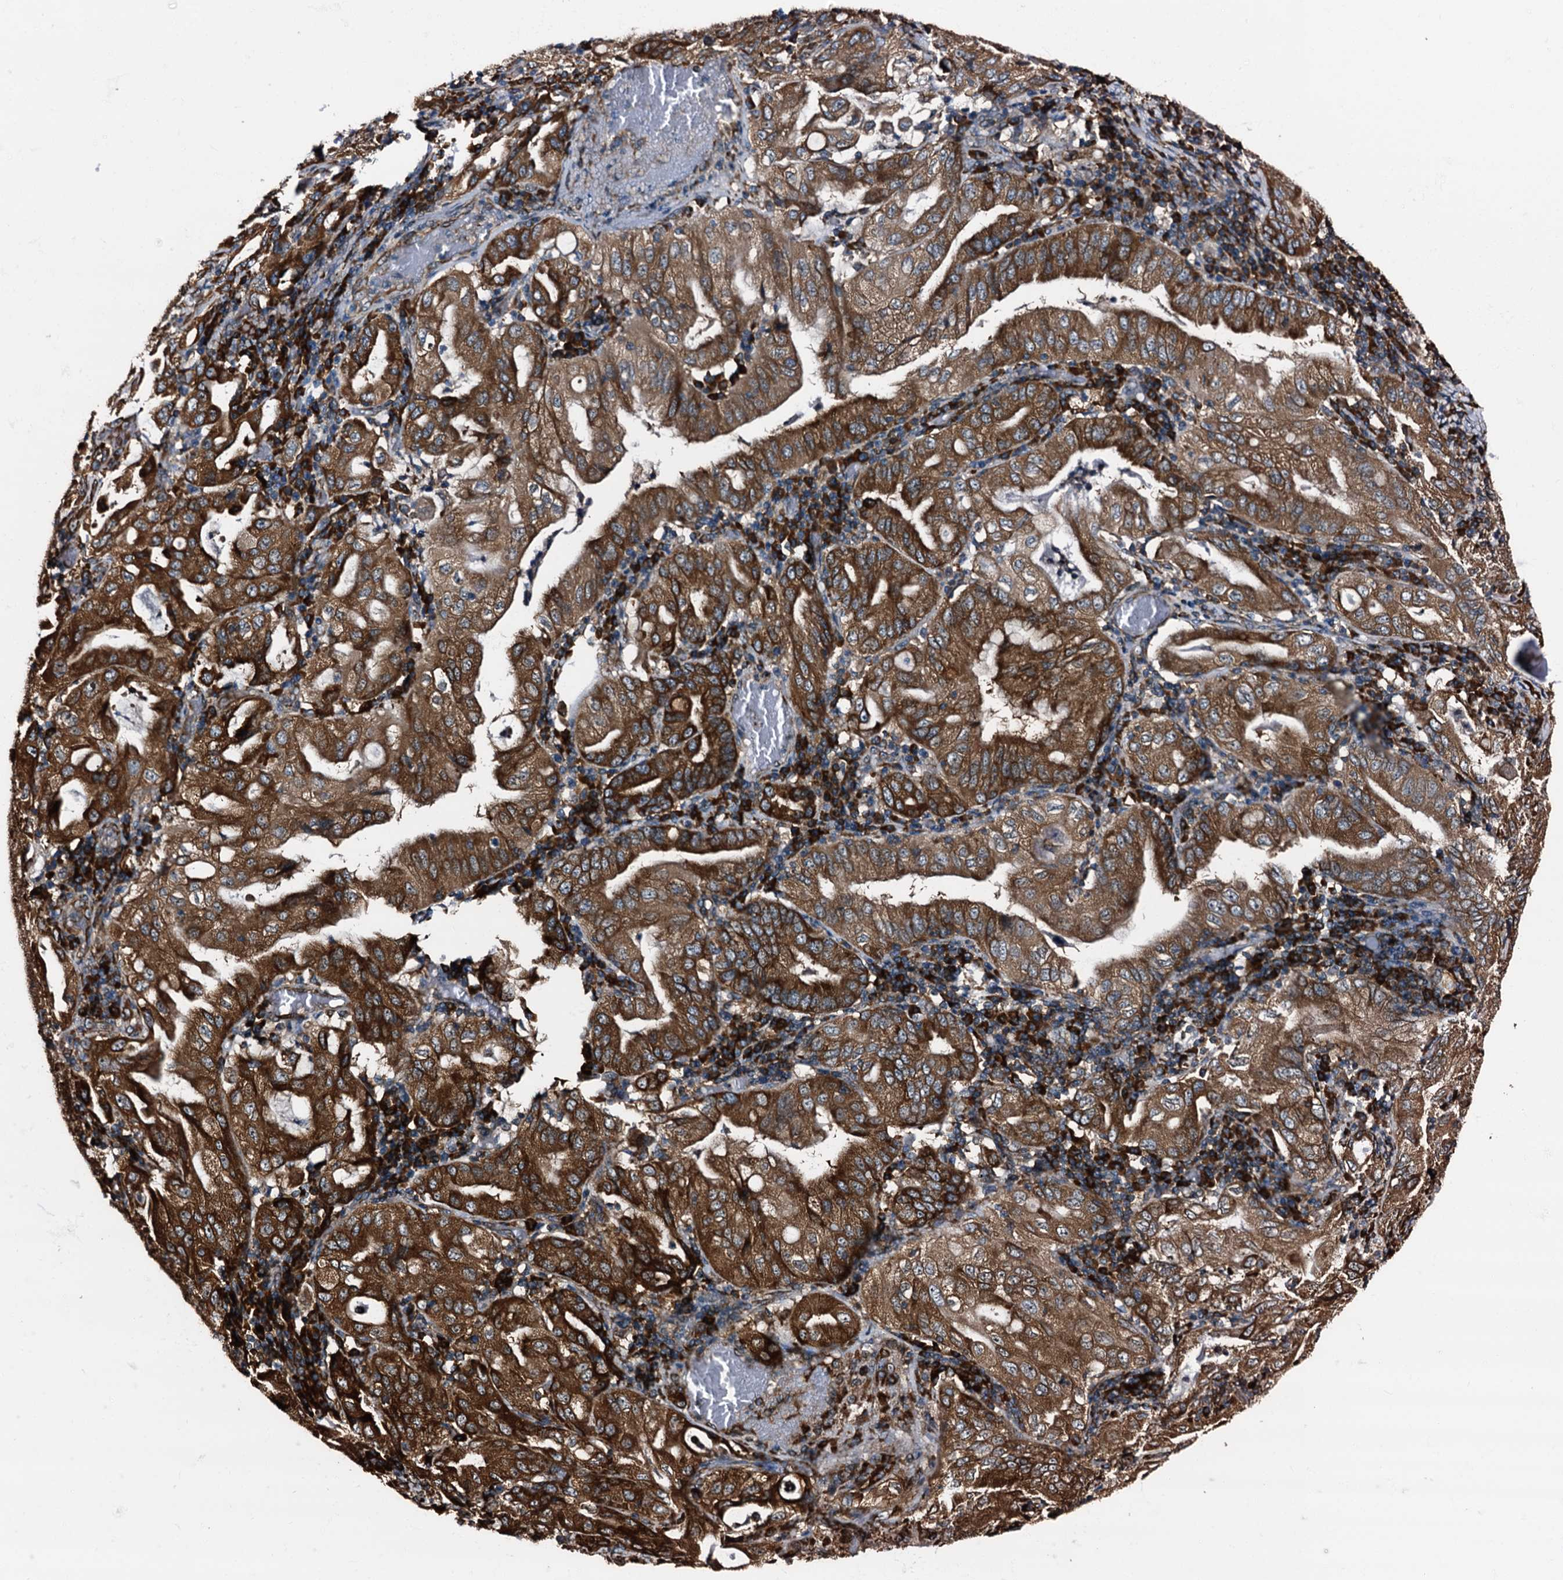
{"staining": {"intensity": "strong", "quantity": ">75%", "location": "cytoplasmic/membranous"}, "tissue": "stomach cancer", "cell_type": "Tumor cells", "image_type": "cancer", "snomed": [{"axis": "morphology", "description": "Normal tissue, NOS"}, {"axis": "morphology", "description": "Adenocarcinoma, NOS"}, {"axis": "topography", "description": "Esophagus"}, {"axis": "topography", "description": "Stomach, upper"}, {"axis": "topography", "description": "Peripheral nerve tissue"}], "caption": "Human adenocarcinoma (stomach) stained with a brown dye reveals strong cytoplasmic/membranous positive positivity in about >75% of tumor cells.", "gene": "ATP2C1", "patient": {"sex": "male", "age": 62}}